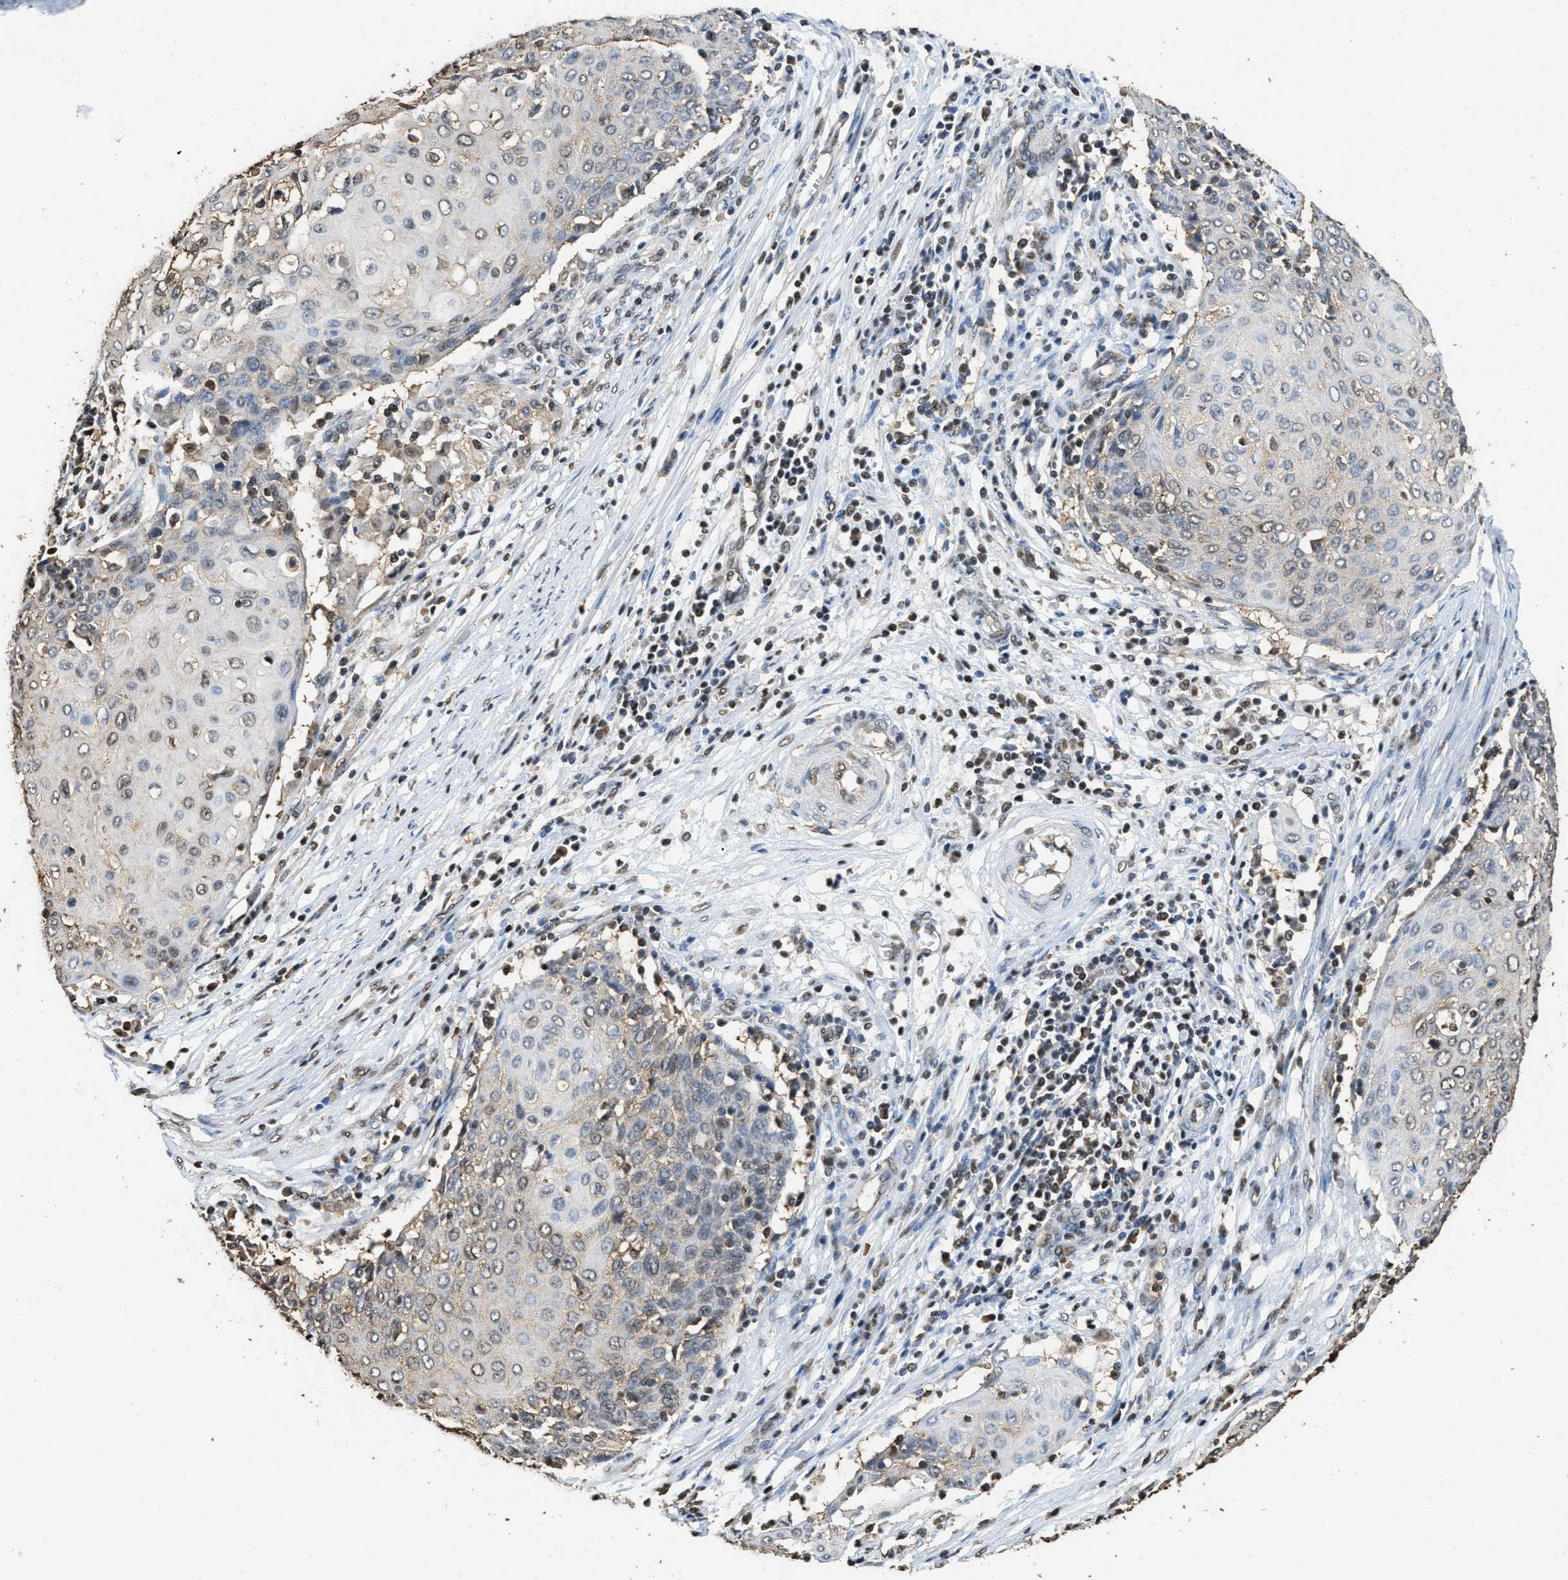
{"staining": {"intensity": "weak", "quantity": "25%-75%", "location": "cytoplasmic/membranous,nuclear"}, "tissue": "cervical cancer", "cell_type": "Tumor cells", "image_type": "cancer", "snomed": [{"axis": "morphology", "description": "Squamous cell carcinoma, NOS"}, {"axis": "topography", "description": "Cervix"}], "caption": "Protein staining by IHC displays weak cytoplasmic/membranous and nuclear positivity in about 25%-75% of tumor cells in cervical cancer.", "gene": "GAPDH", "patient": {"sex": "female", "age": 39}}